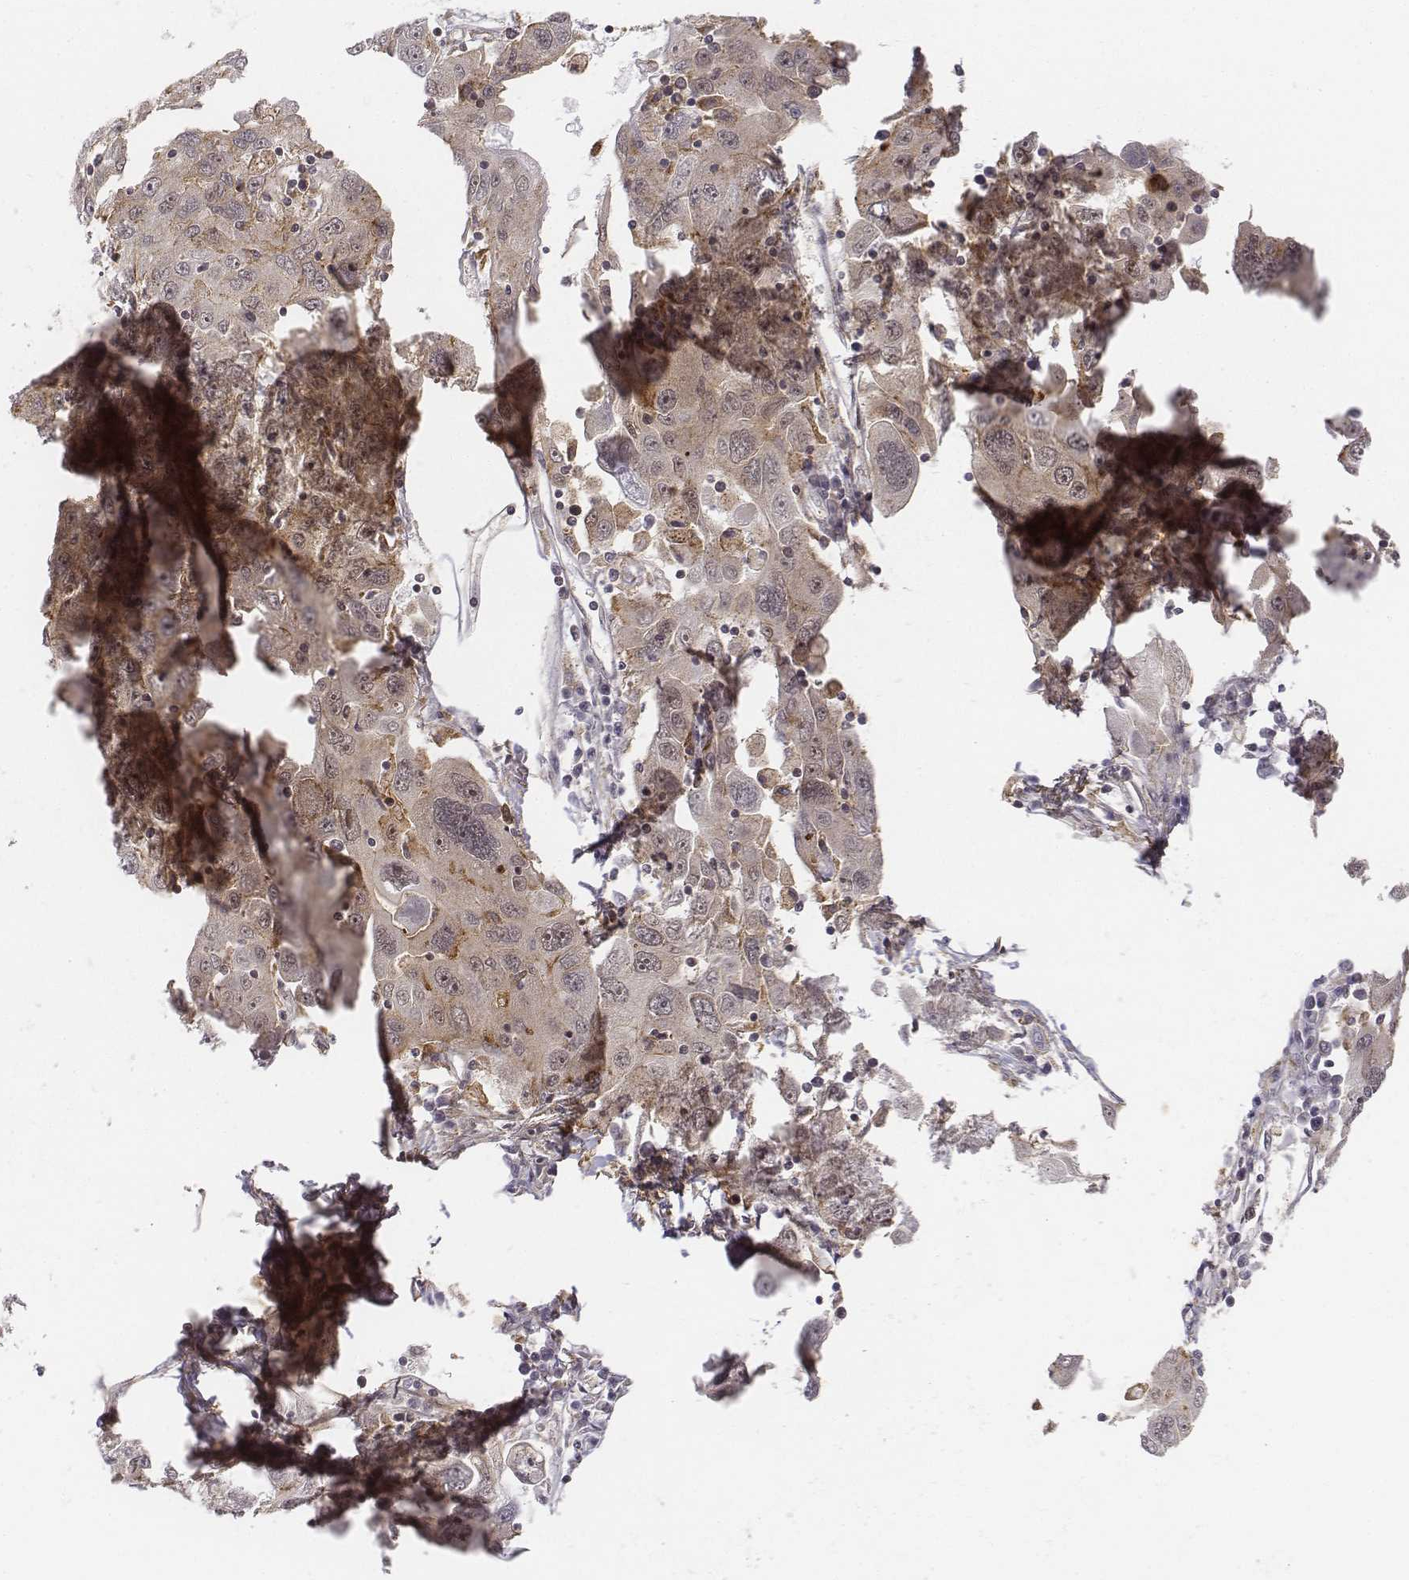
{"staining": {"intensity": "weak", "quantity": "<25%", "location": "cytoplasmic/membranous,nuclear"}, "tissue": "stomach cancer", "cell_type": "Tumor cells", "image_type": "cancer", "snomed": [{"axis": "morphology", "description": "Adenocarcinoma, NOS"}, {"axis": "topography", "description": "Stomach"}], "caption": "IHC image of neoplastic tissue: human stomach cancer stained with DAB (3,3'-diaminobenzidine) shows no significant protein positivity in tumor cells. (Brightfield microscopy of DAB immunohistochemistry at high magnification).", "gene": "ZFYVE19", "patient": {"sex": "male", "age": 56}}